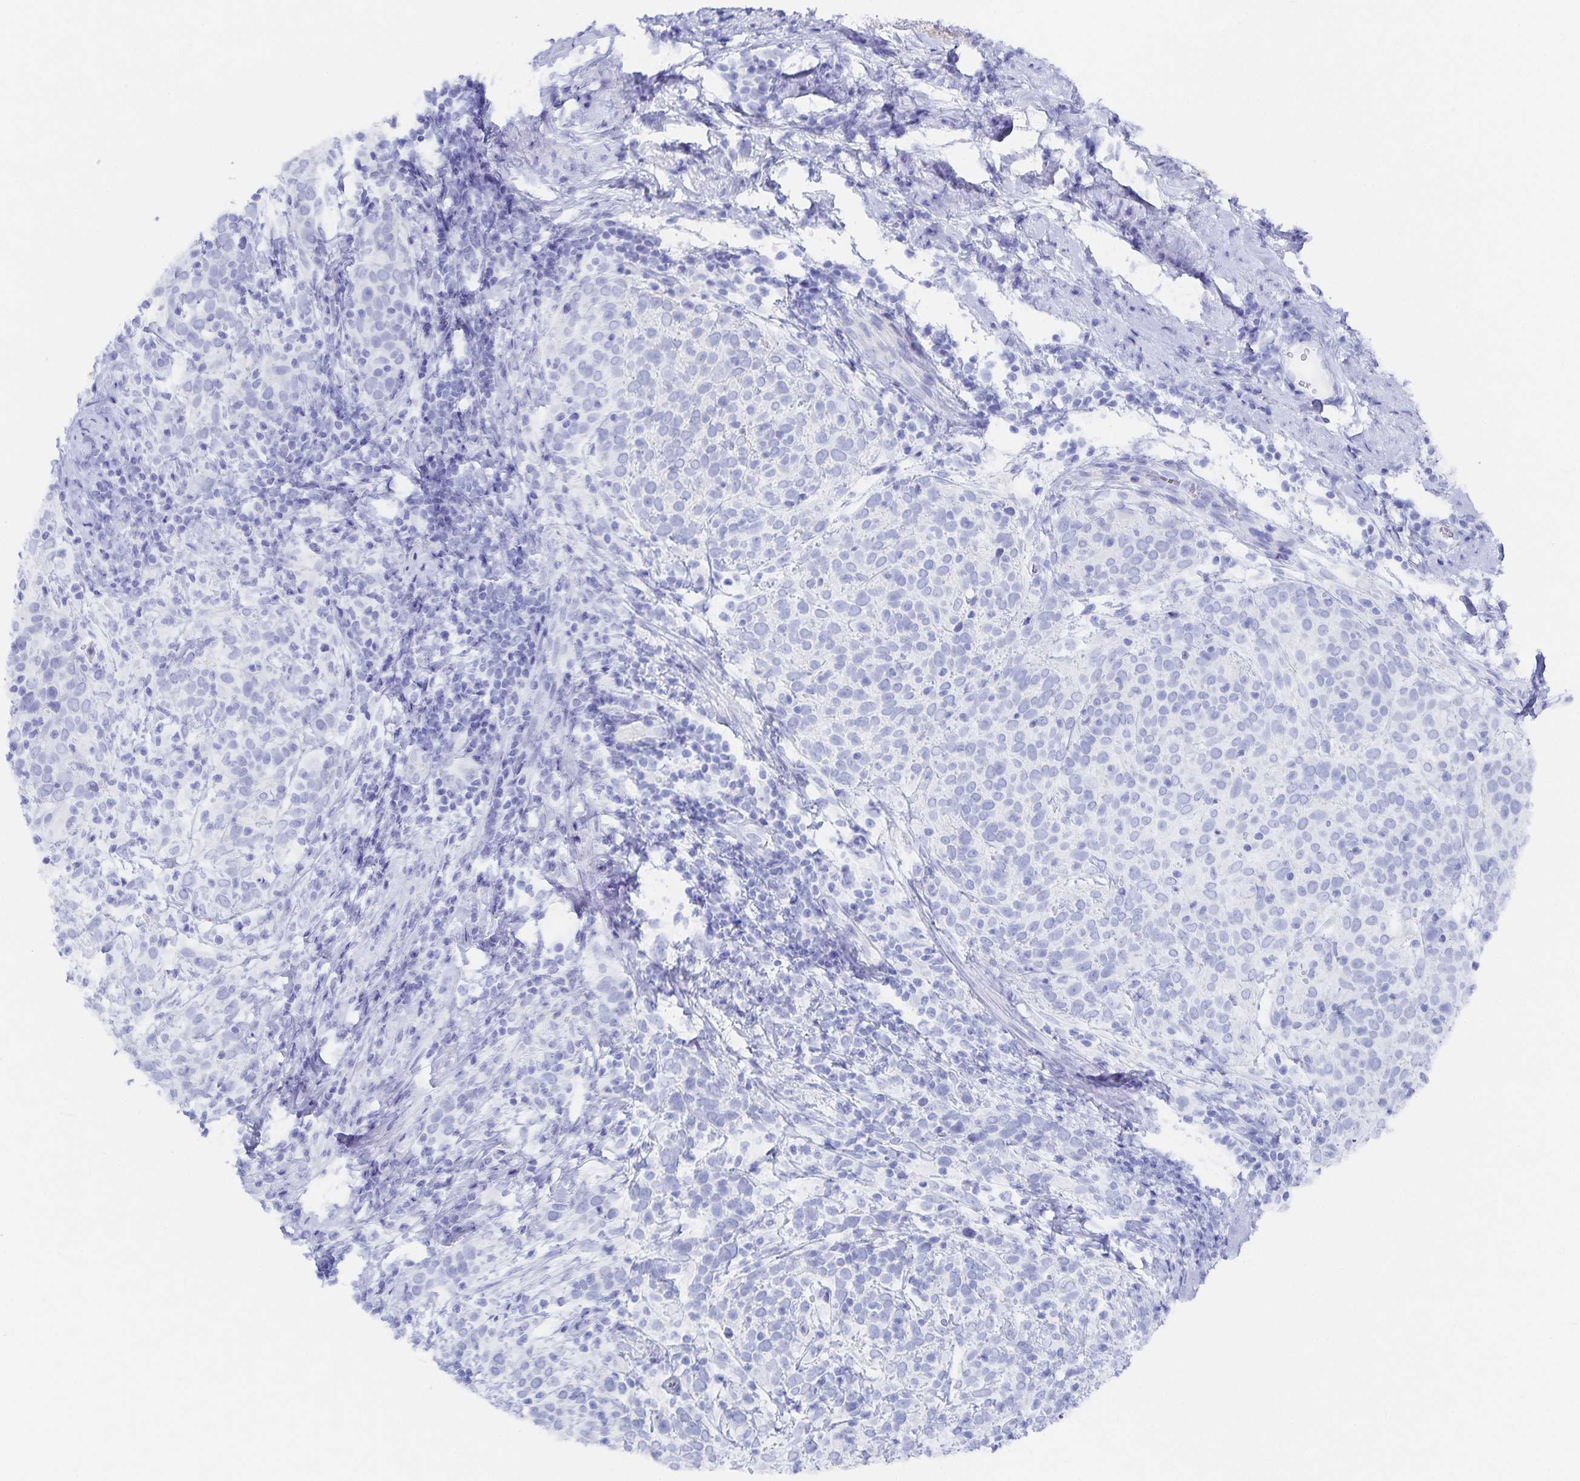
{"staining": {"intensity": "negative", "quantity": "none", "location": "none"}, "tissue": "cervical cancer", "cell_type": "Tumor cells", "image_type": "cancer", "snomed": [{"axis": "morphology", "description": "Squamous cell carcinoma, NOS"}, {"axis": "topography", "description": "Cervix"}], "caption": "Human cervical cancer (squamous cell carcinoma) stained for a protein using IHC reveals no positivity in tumor cells.", "gene": "SNTN", "patient": {"sex": "female", "age": 61}}